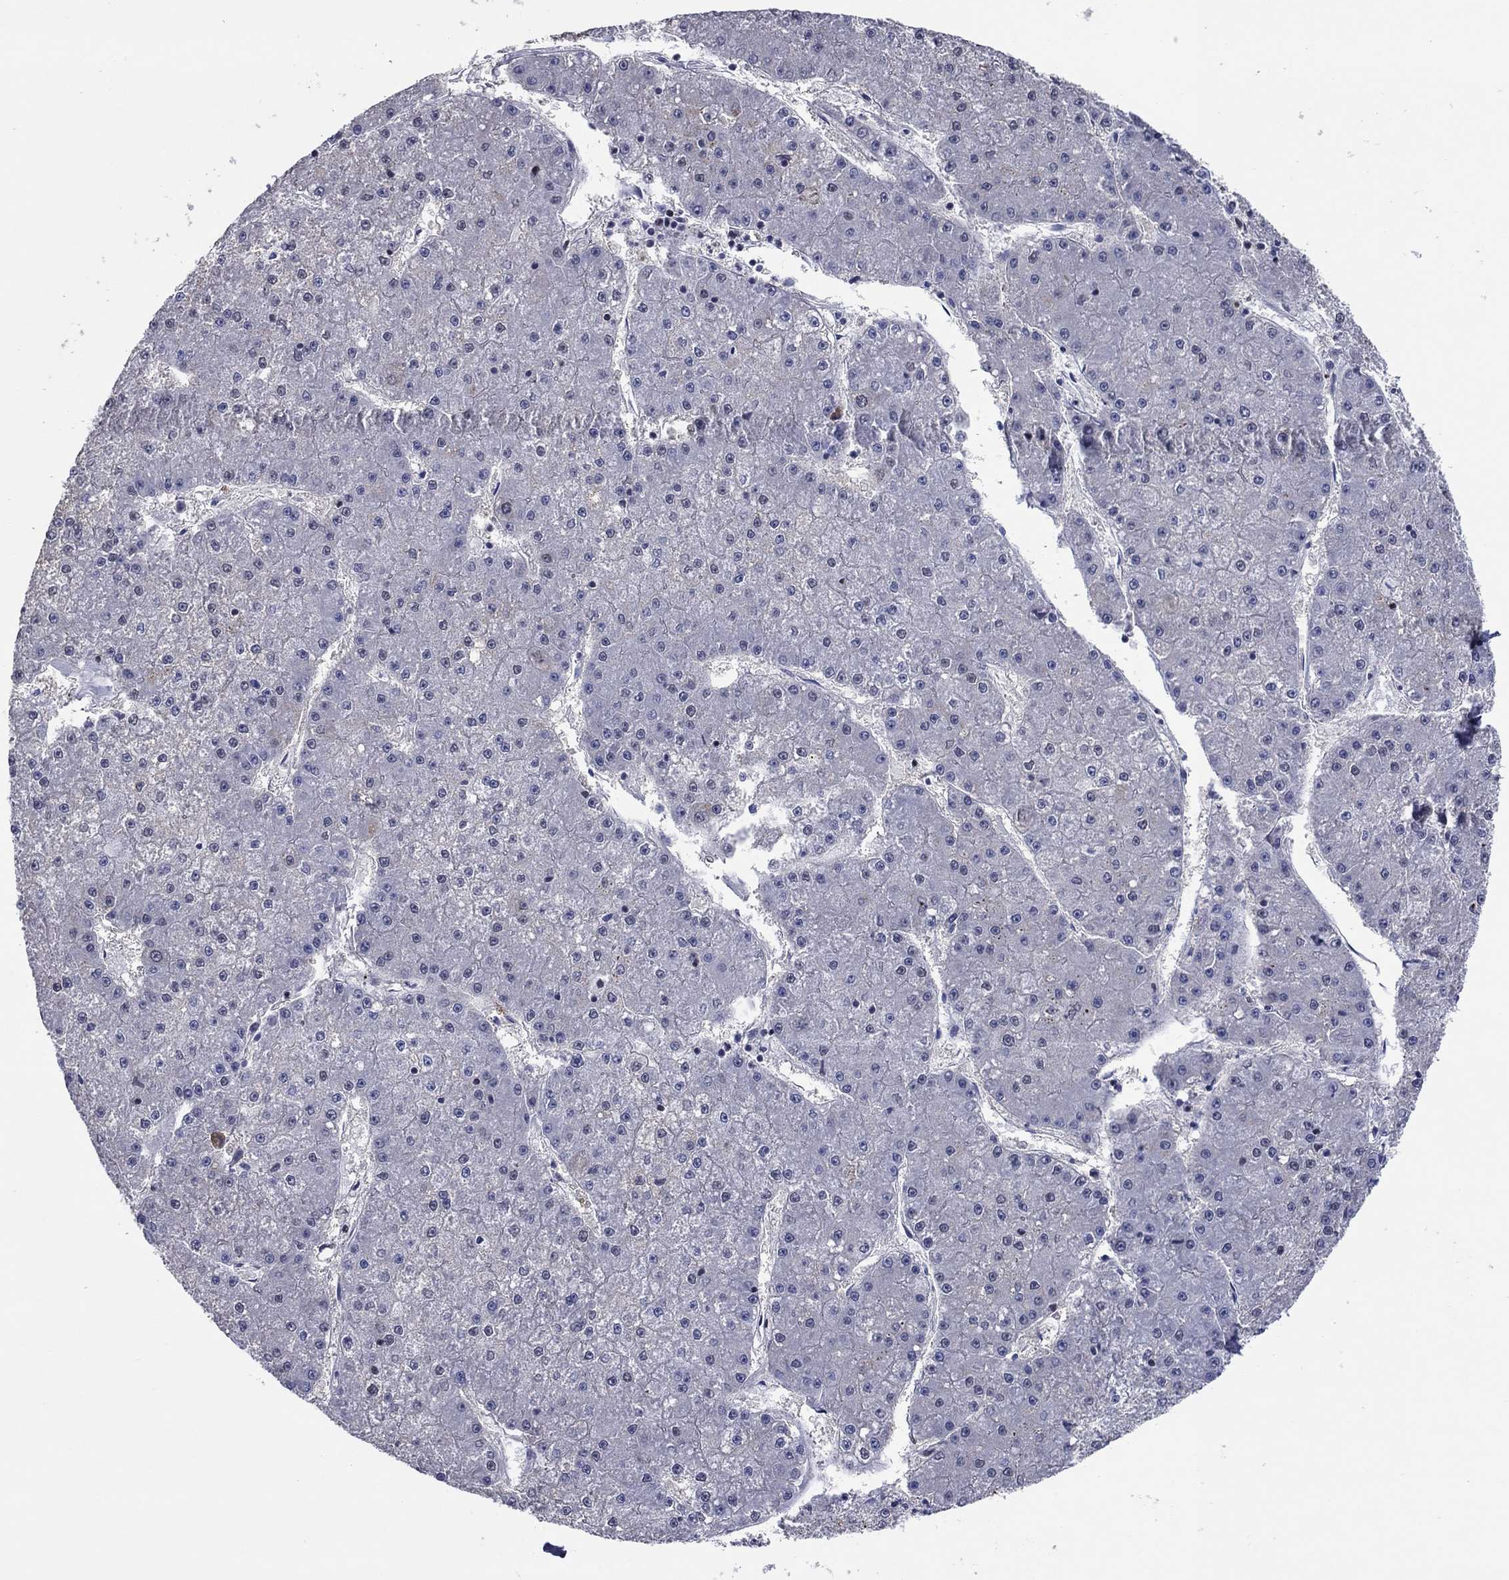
{"staining": {"intensity": "negative", "quantity": "none", "location": "none"}, "tissue": "liver cancer", "cell_type": "Tumor cells", "image_type": "cancer", "snomed": [{"axis": "morphology", "description": "Carcinoma, Hepatocellular, NOS"}, {"axis": "topography", "description": "Liver"}], "caption": "There is no significant staining in tumor cells of liver cancer (hepatocellular carcinoma).", "gene": "TYMS", "patient": {"sex": "male", "age": 73}}